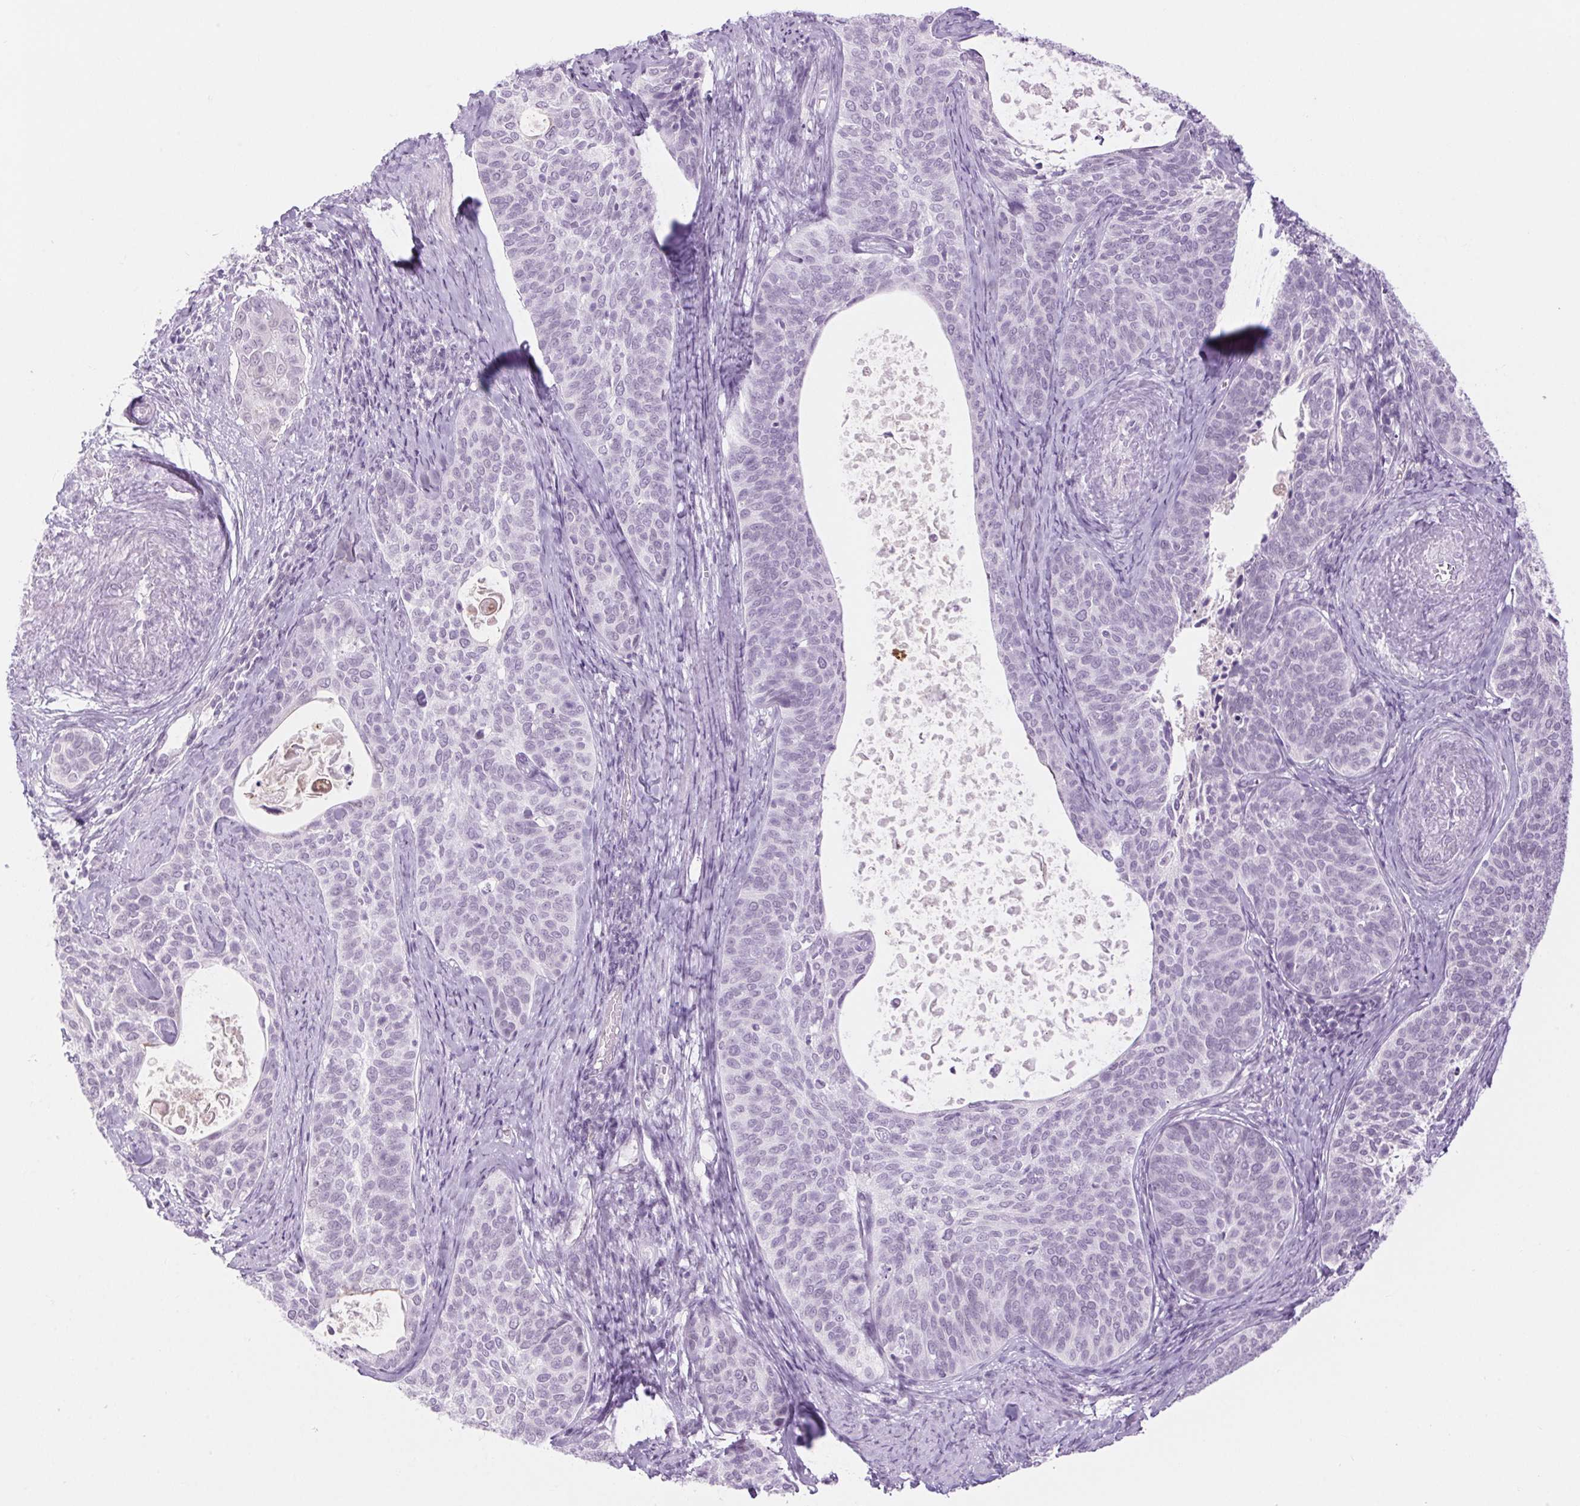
{"staining": {"intensity": "negative", "quantity": "none", "location": "none"}, "tissue": "cervical cancer", "cell_type": "Tumor cells", "image_type": "cancer", "snomed": [{"axis": "morphology", "description": "Squamous cell carcinoma, NOS"}, {"axis": "topography", "description": "Cervix"}], "caption": "A high-resolution micrograph shows immunohistochemistry (IHC) staining of squamous cell carcinoma (cervical), which shows no significant positivity in tumor cells.", "gene": "BCAS1", "patient": {"sex": "female", "age": 69}}